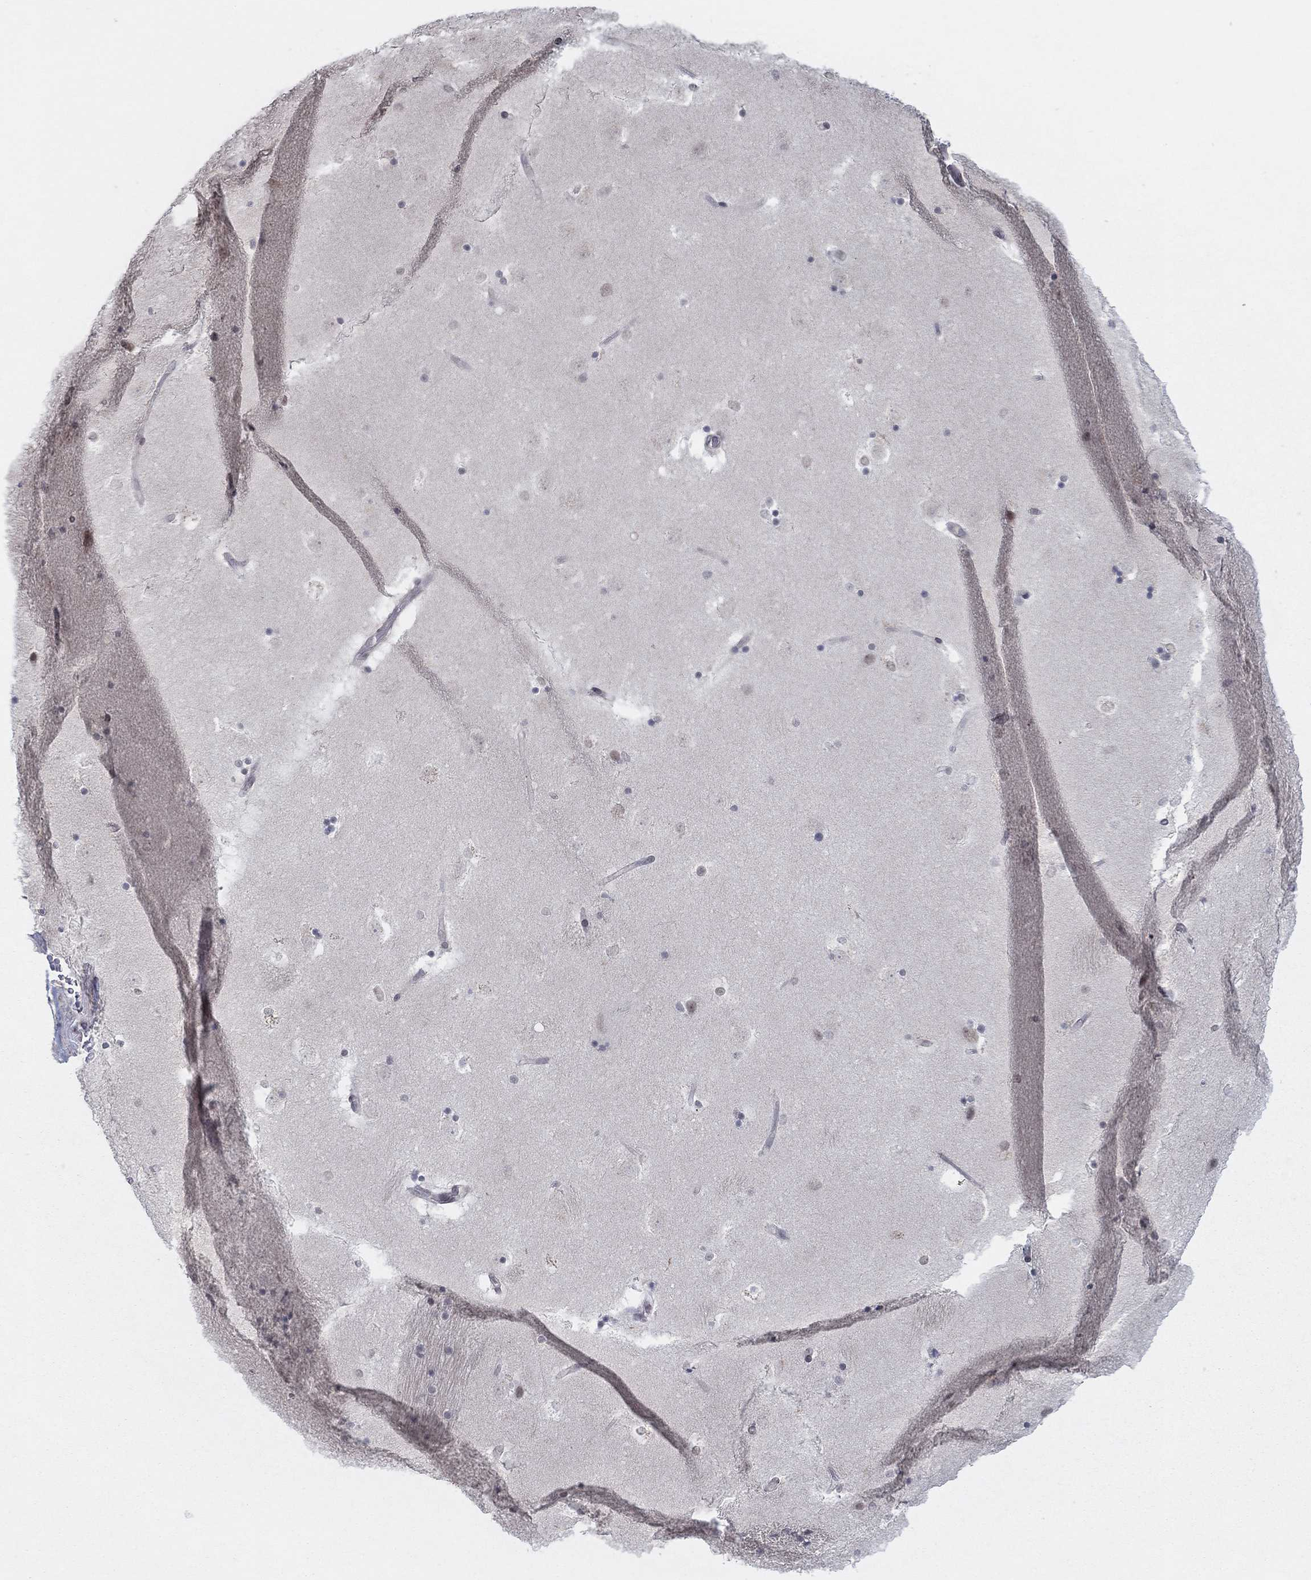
{"staining": {"intensity": "negative", "quantity": "none", "location": "none"}, "tissue": "caudate", "cell_type": "Glial cells", "image_type": "normal", "snomed": [{"axis": "morphology", "description": "Normal tissue, NOS"}, {"axis": "topography", "description": "Lateral ventricle wall"}], "caption": "DAB immunohistochemical staining of normal human caudate reveals no significant staining in glial cells. (DAB immunohistochemistry visualized using brightfield microscopy, high magnification).", "gene": "SLC22A2", "patient": {"sex": "male", "age": 51}}